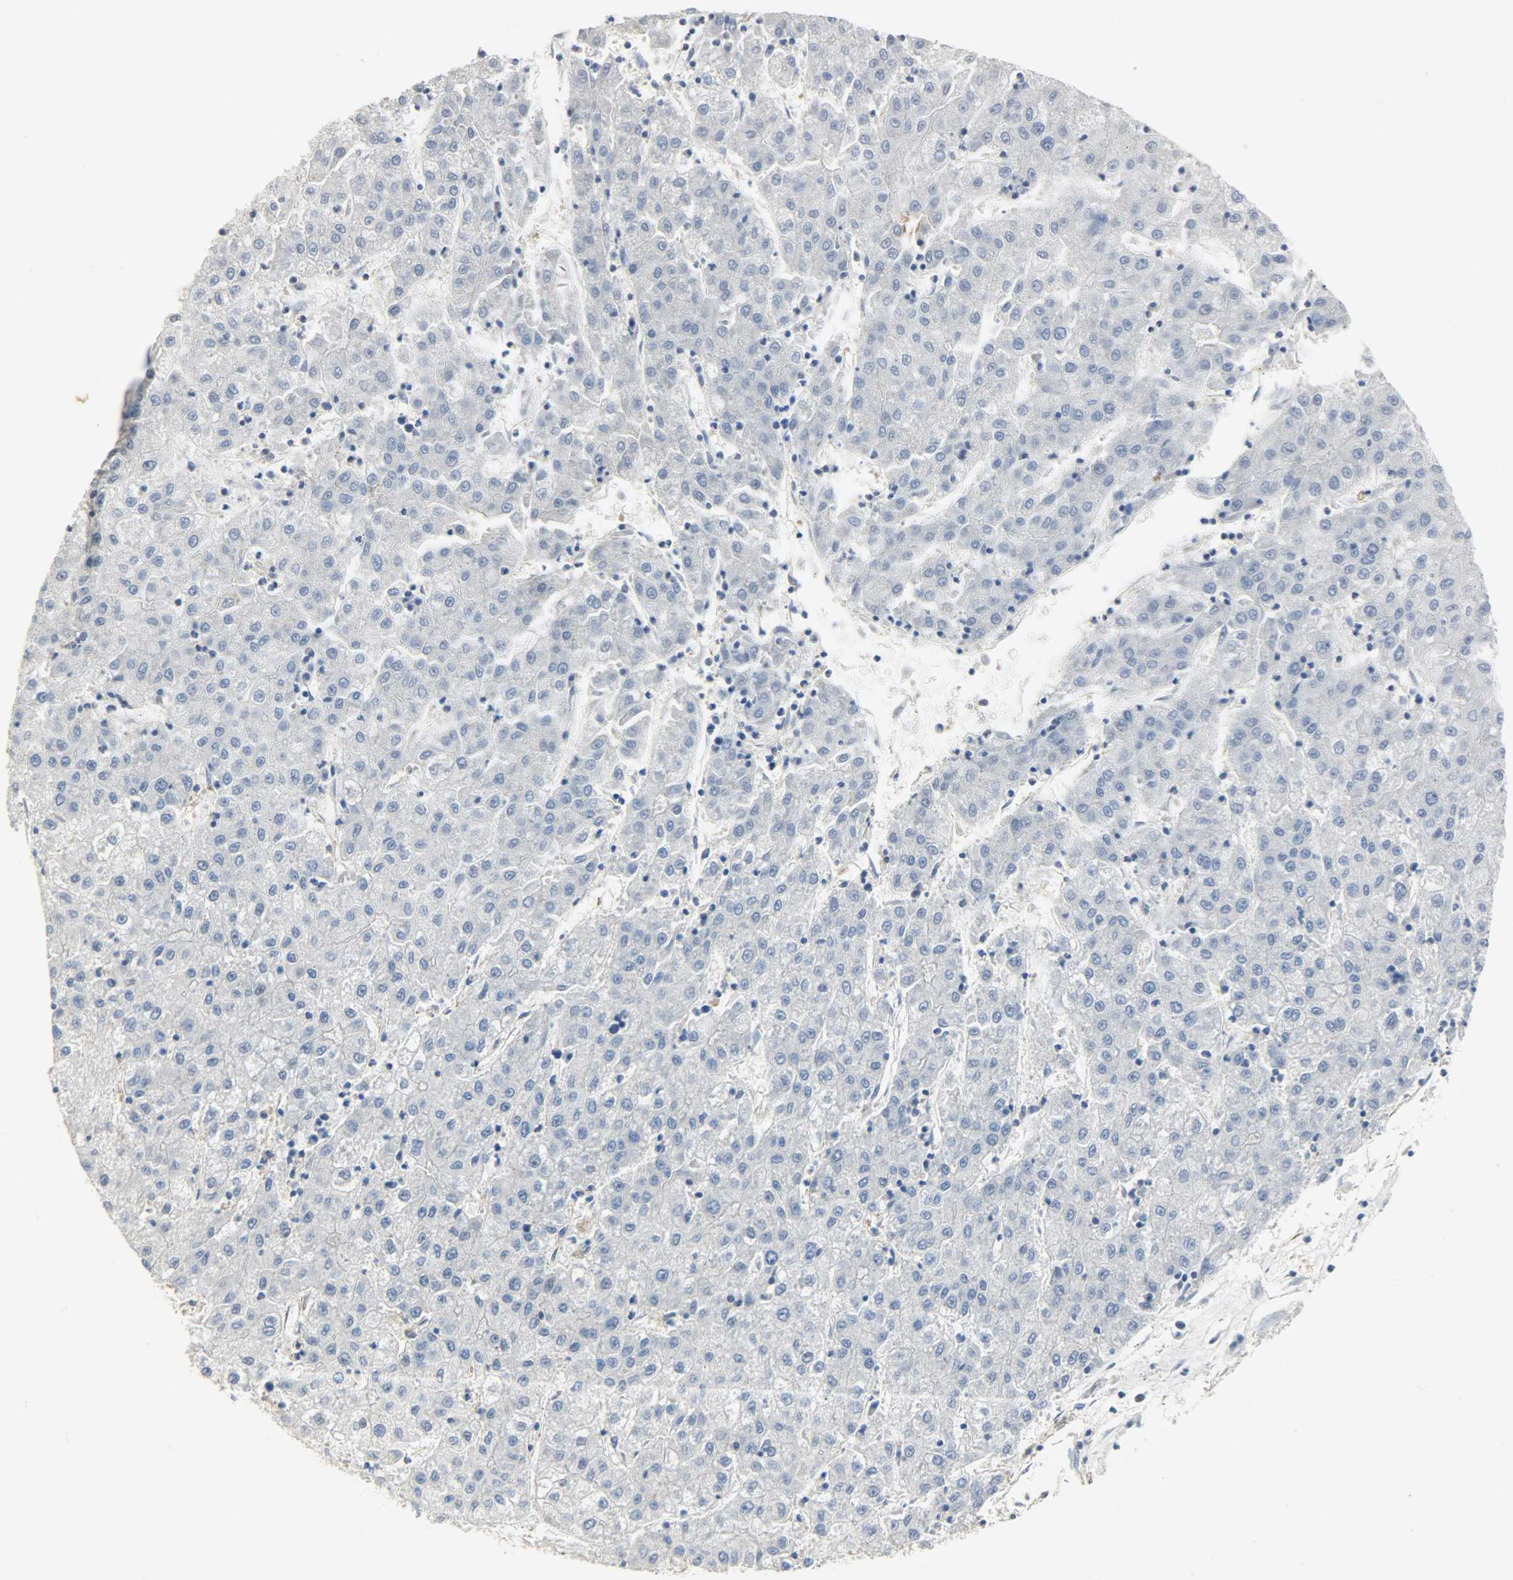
{"staining": {"intensity": "negative", "quantity": "none", "location": "none"}, "tissue": "liver cancer", "cell_type": "Tumor cells", "image_type": "cancer", "snomed": [{"axis": "morphology", "description": "Carcinoma, Hepatocellular, NOS"}, {"axis": "topography", "description": "Liver"}], "caption": "Tumor cells are negative for protein expression in human liver cancer (hepatocellular carcinoma). (Brightfield microscopy of DAB immunohistochemistry at high magnification).", "gene": "NPEPL1", "patient": {"sex": "male", "age": 72}}